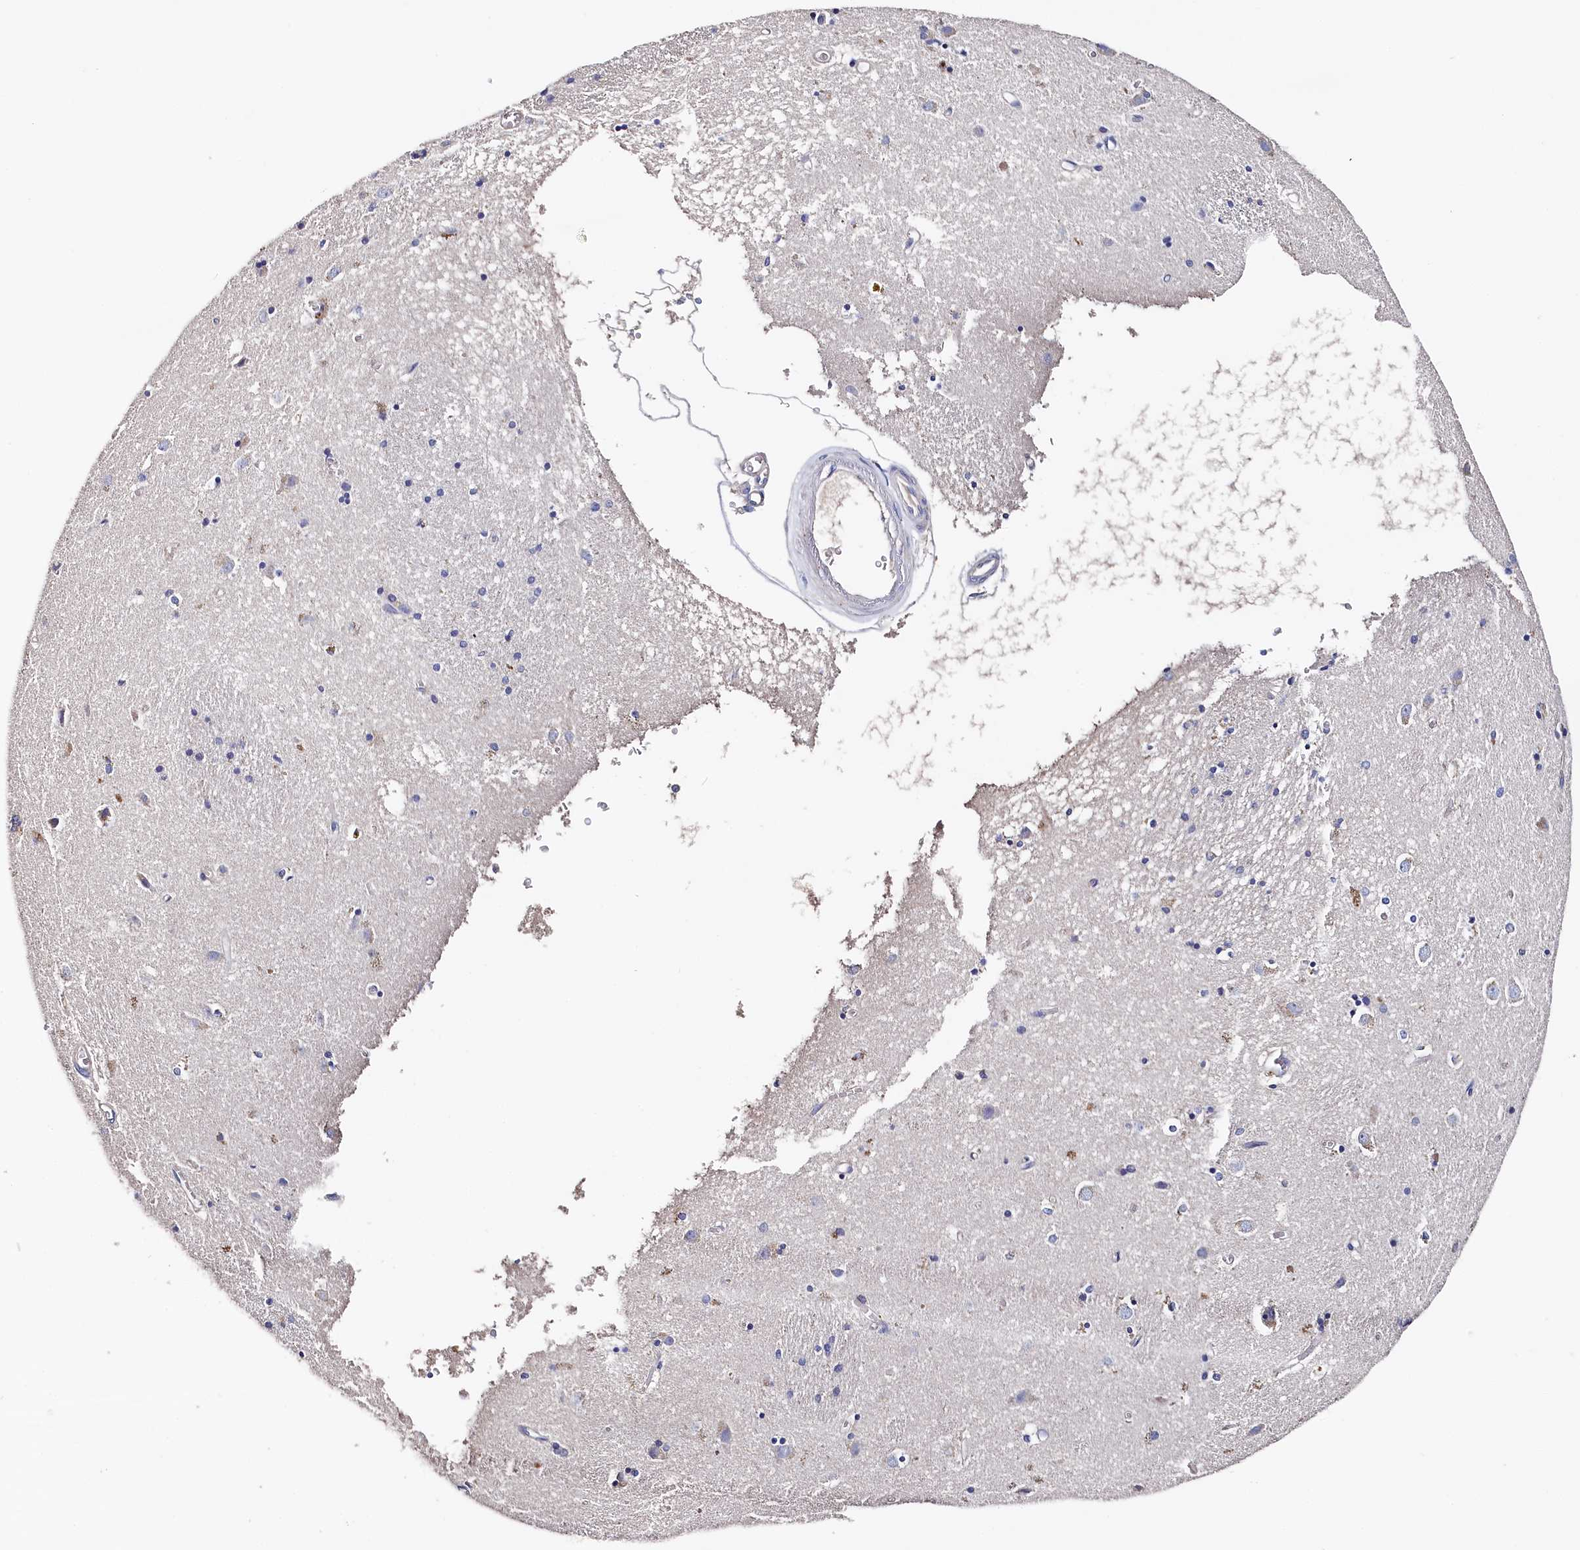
{"staining": {"intensity": "negative", "quantity": "none", "location": "none"}, "tissue": "caudate", "cell_type": "Glial cells", "image_type": "normal", "snomed": [{"axis": "morphology", "description": "Normal tissue, NOS"}, {"axis": "topography", "description": "Lateral ventricle wall"}], "caption": "Immunohistochemistry of unremarkable human caudate displays no expression in glial cells.", "gene": "BHMT", "patient": {"sex": "male", "age": 70}}